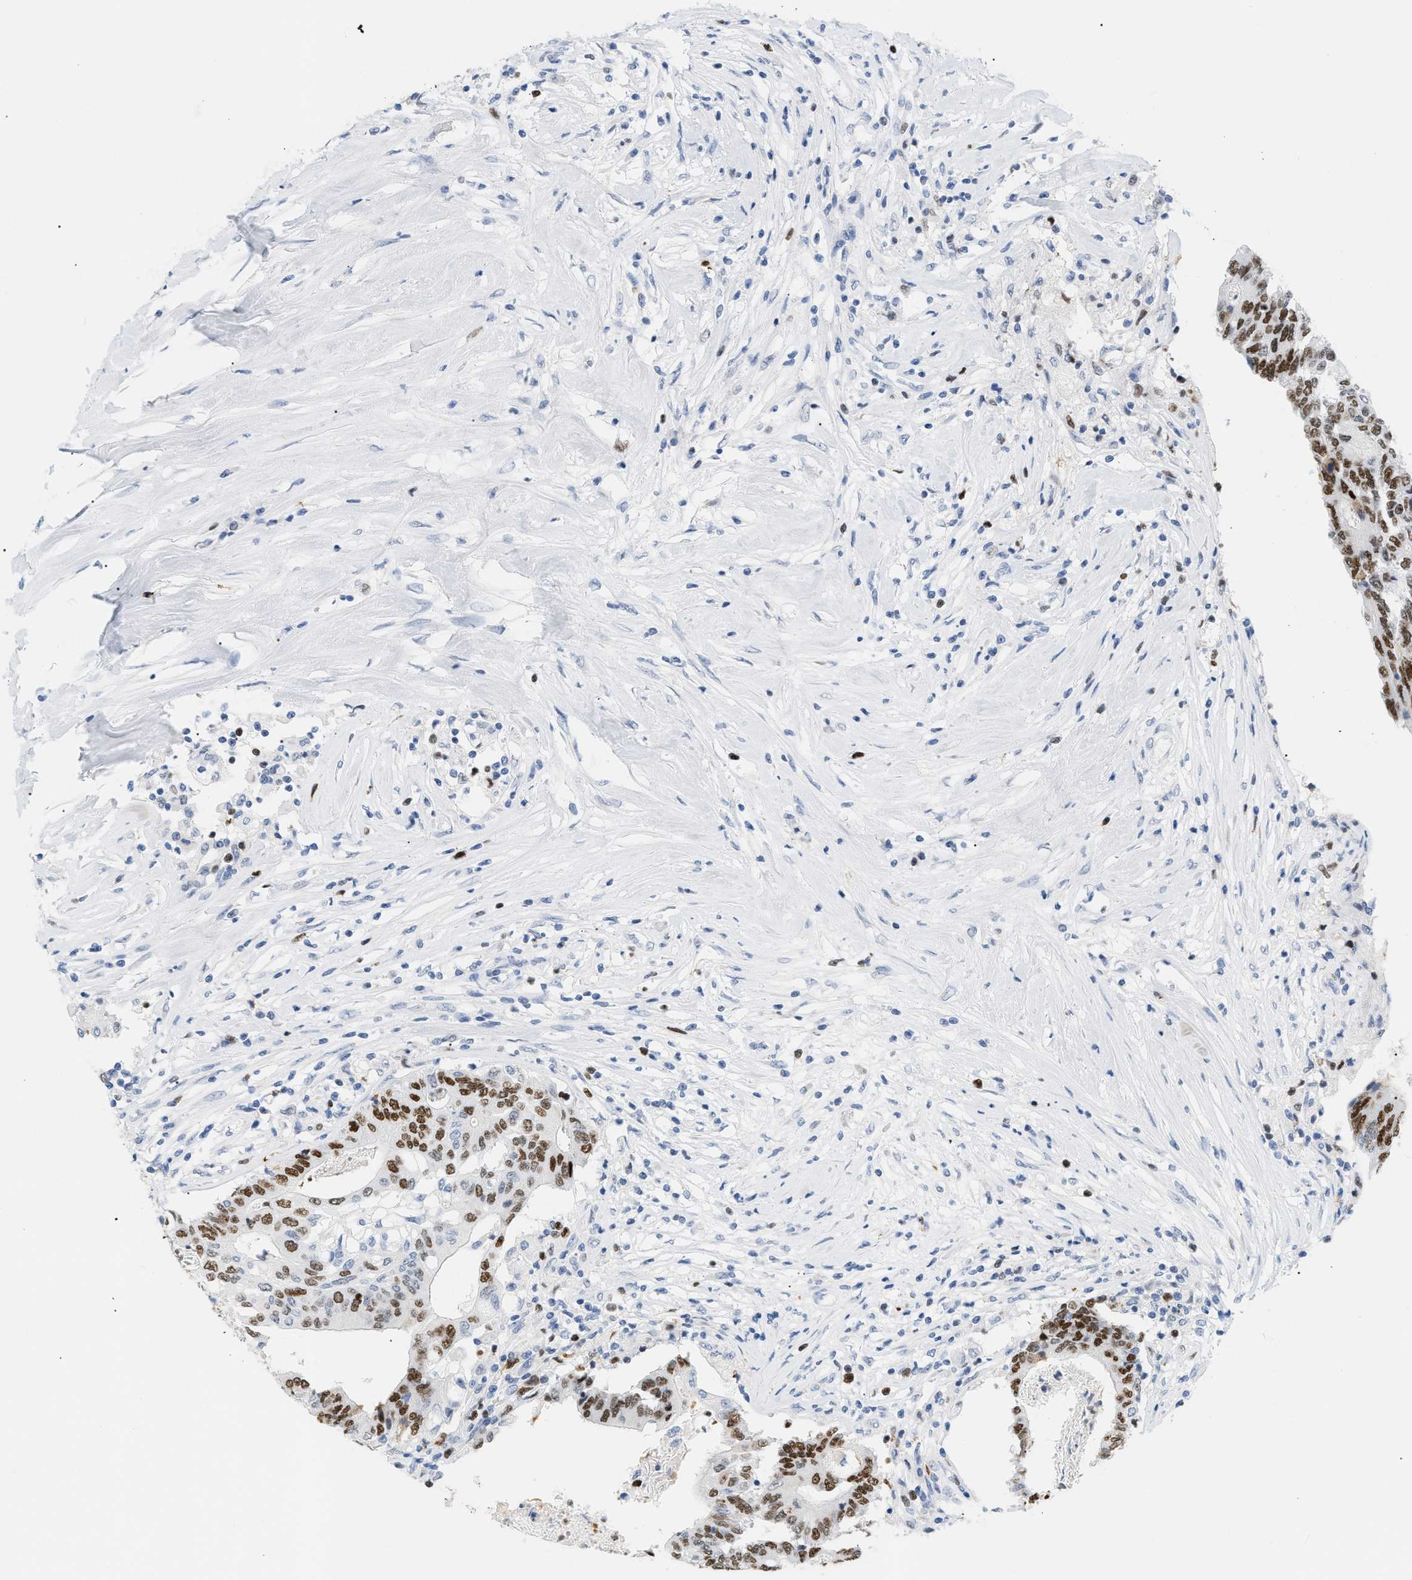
{"staining": {"intensity": "moderate", "quantity": ">75%", "location": "nuclear"}, "tissue": "colorectal cancer", "cell_type": "Tumor cells", "image_type": "cancer", "snomed": [{"axis": "morphology", "description": "Adenocarcinoma, NOS"}, {"axis": "topography", "description": "Rectum"}], "caption": "An image of adenocarcinoma (colorectal) stained for a protein shows moderate nuclear brown staining in tumor cells. (brown staining indicates protein expression, while blue staining denotes nuclei).", "gene": "MCM7", "patient": {"sex": "male", "age": 63}}